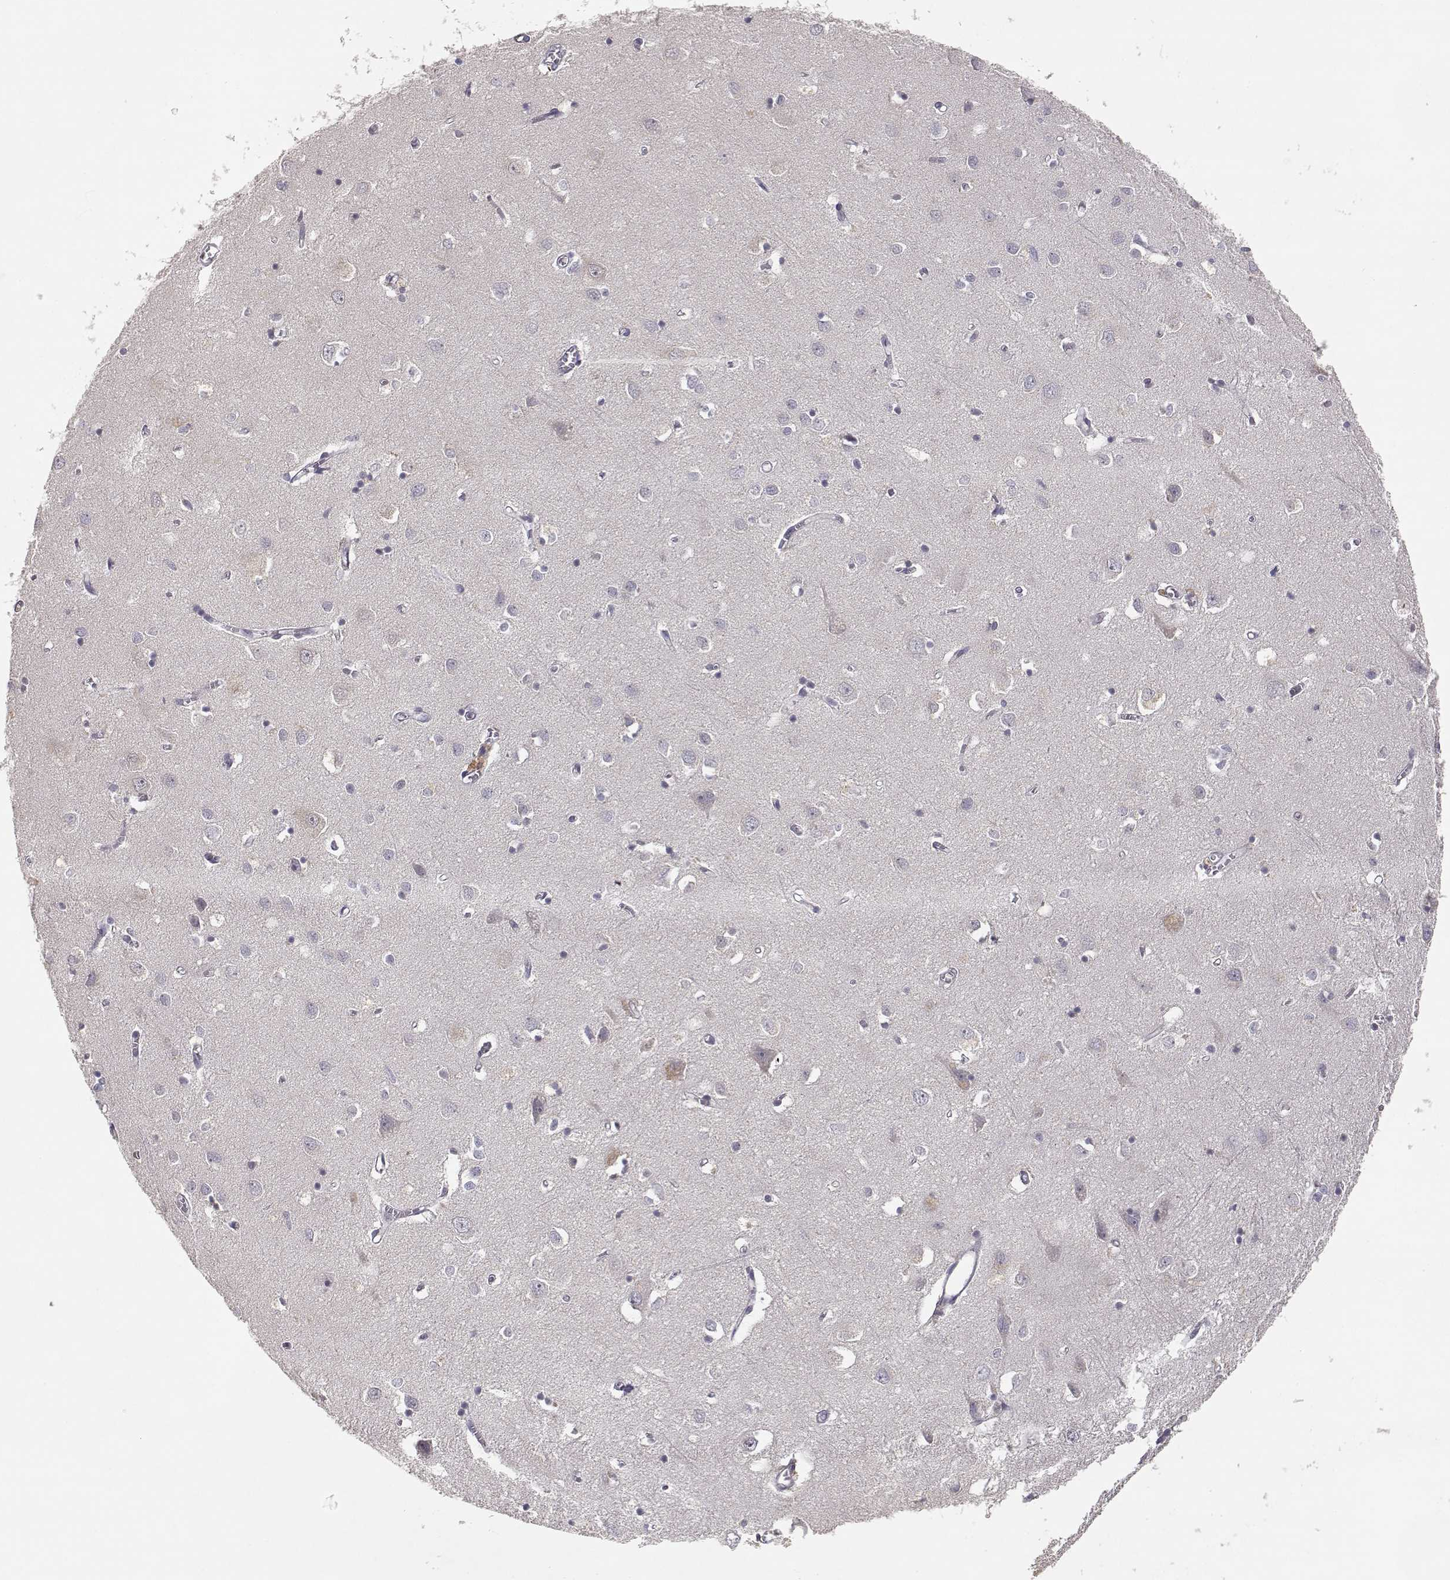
{"staining": {"intensity": "negative", "quantity": "none", "location": "none"}, "tissue": "cerebral cortex", "cell_type": "Endothelial cells", "image_type": "normal", "snomed": [{"axis": "morphology", "description": "Normal tissue, NOS"}, {"axis": "topography", "description": "Cerebral cortex"}], "caption": "Cerebral cortex was stained to show a protein in brown. There is no significant positivity in endothelial cells. (Immunohistochemistry (ihc), brightfield microscopy, high magnification).", "gene": "RAD51", "patient": {"sex": "male", "age": 70}}